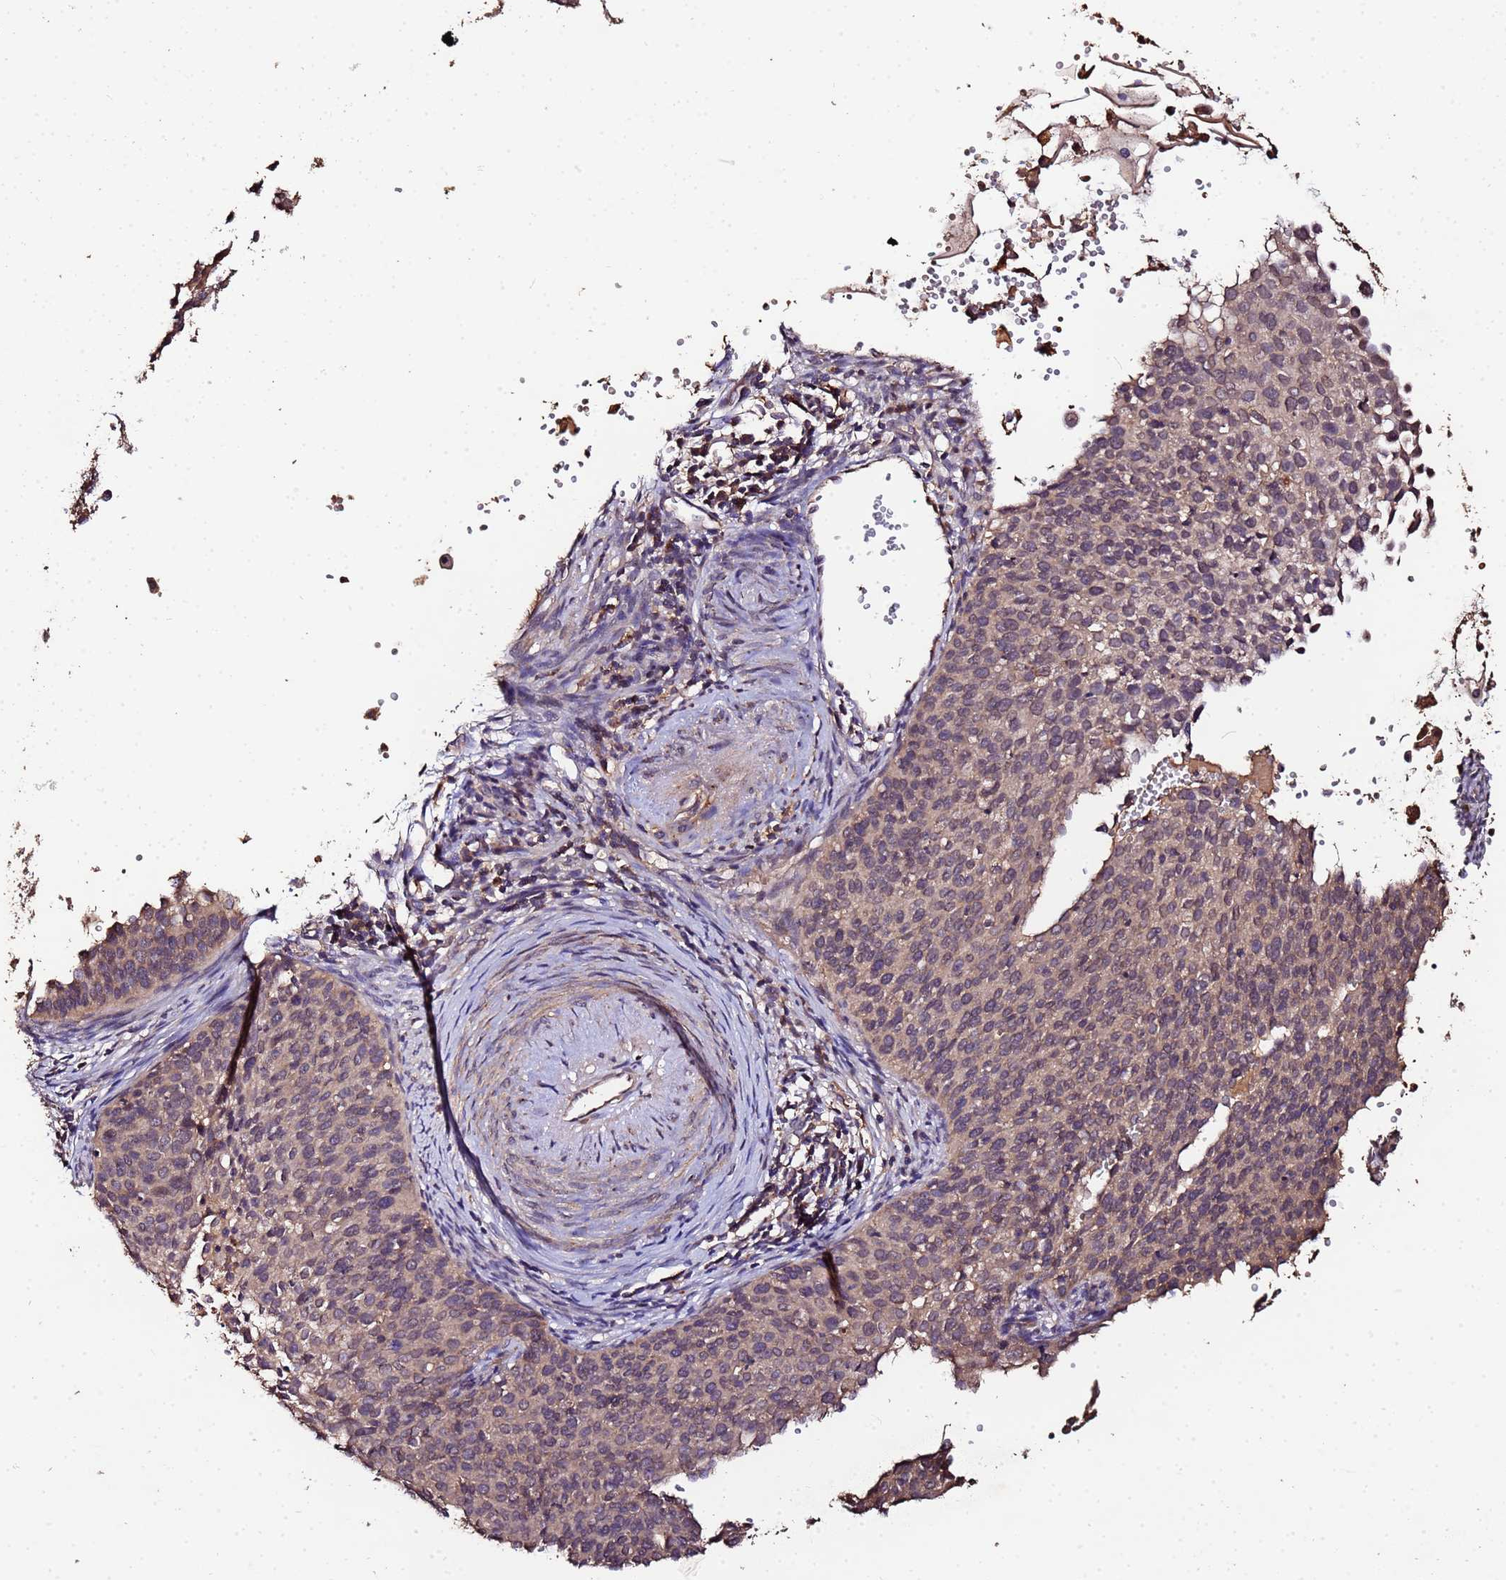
{"staining": {"intensity": "weak", "quantity": ">75%", "location": "cytoplasmic/membranous"}, "tissue": "cervical cancer", "cell_type": "Tumor cells", "image_type": "cancer", "snomed": [{"axis": "morphology", "description": "Squamous cell carcinoma, NOS"}, {"axis": "topography", "description": "Cervix"}], "caption": "Squamous cell carcinoma (cervical) tissue reveals weak cytoplasmic/membranous staining in about >75% of tumor cells, visualized by immunohistochemistry.", "gene": "MTERF1", "patient": {"sex": "female", "age": 44}}